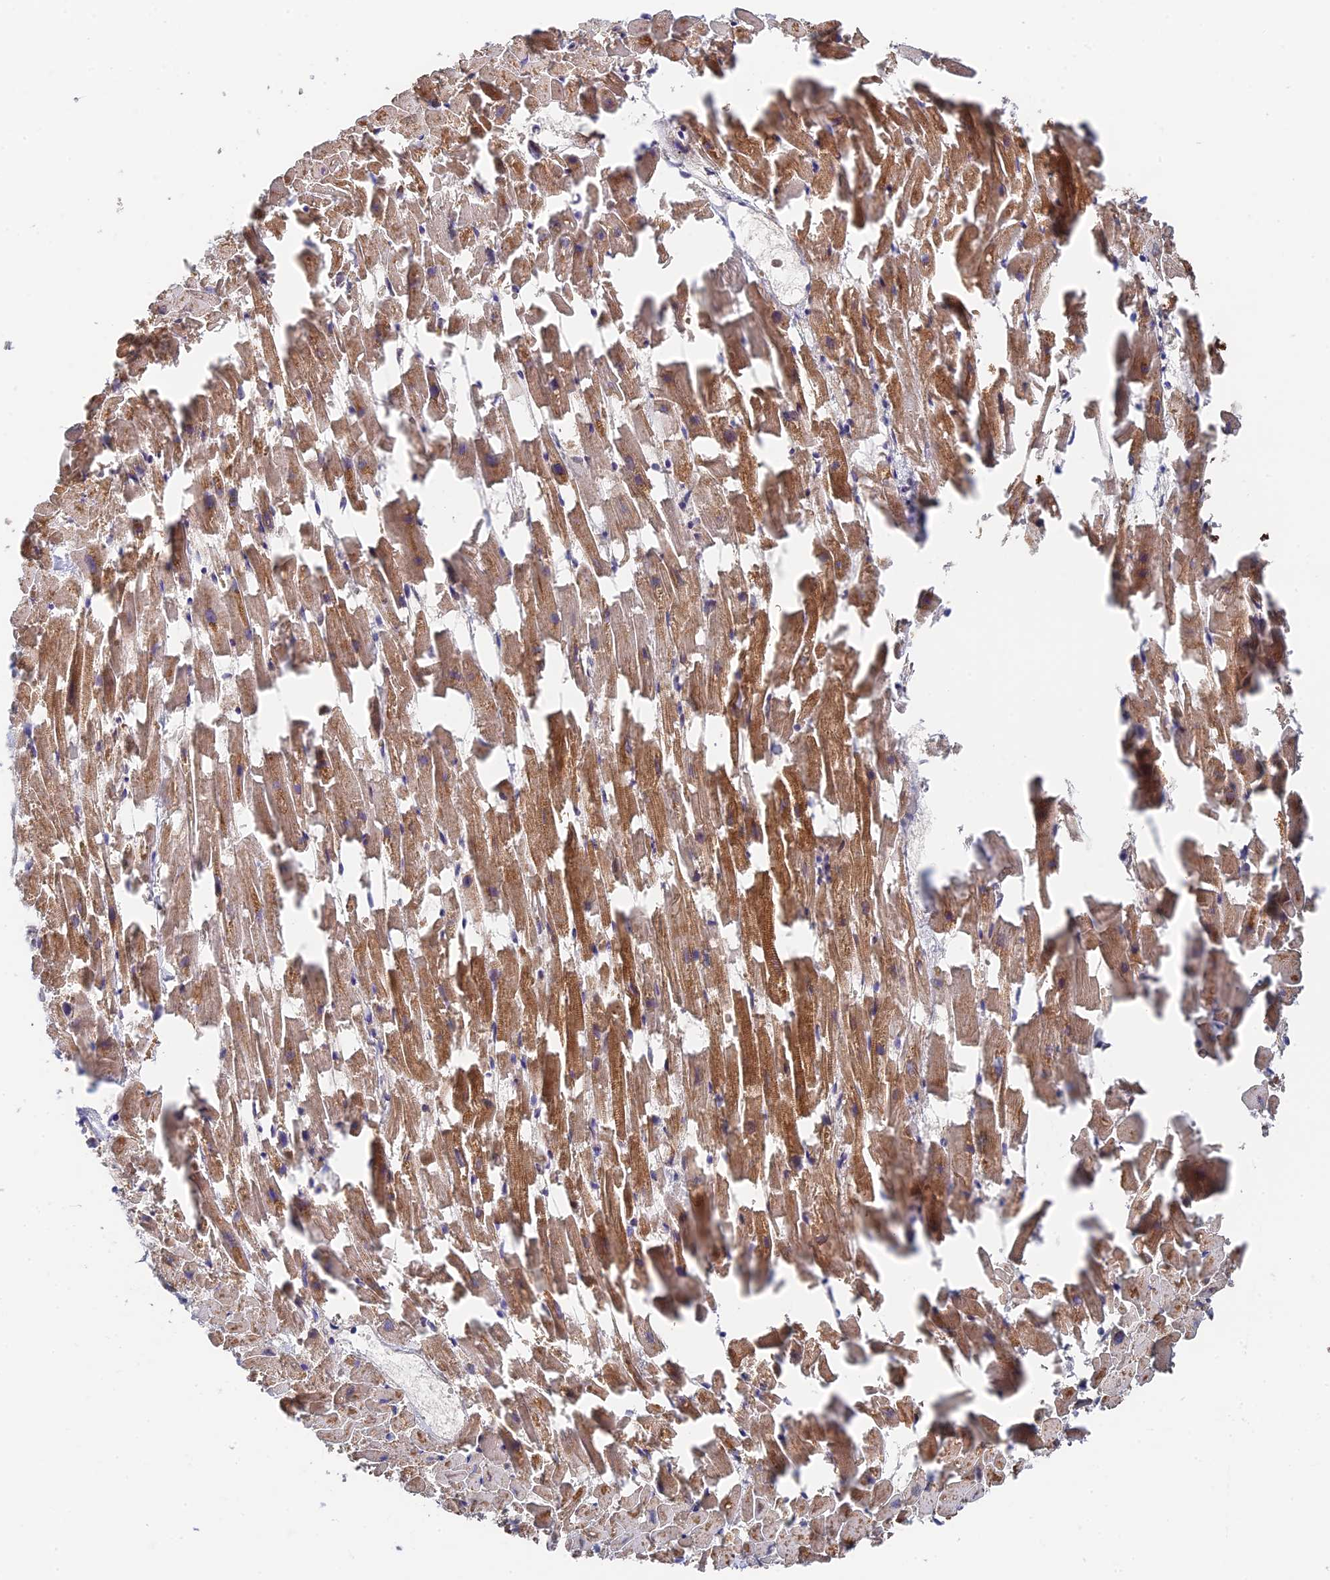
{"staining": {"intensity": "strong", "quantity": ">75%", "location": "cytoplasmic/membranous"}, "tissue": "heart muscle", "cell_type": "Cardiomyocytes", "image_type": "normal", "snomed": [{"axis": "morphology", "description": "Normal tissue, NOS"}, {"axis": "topography", "description": "Heart"}], "caption": "Immunohistochemical staining of normal heart muscle reveals >75% levels of strong cytoplasmic/membranous protein staining in approximately >75% of cardiomyocytes. (brown staining indicates protein expression, while blue staining denotes nuclei).", "gene": "ZNF320", "patient": {"sex": "female", "age": 64}}